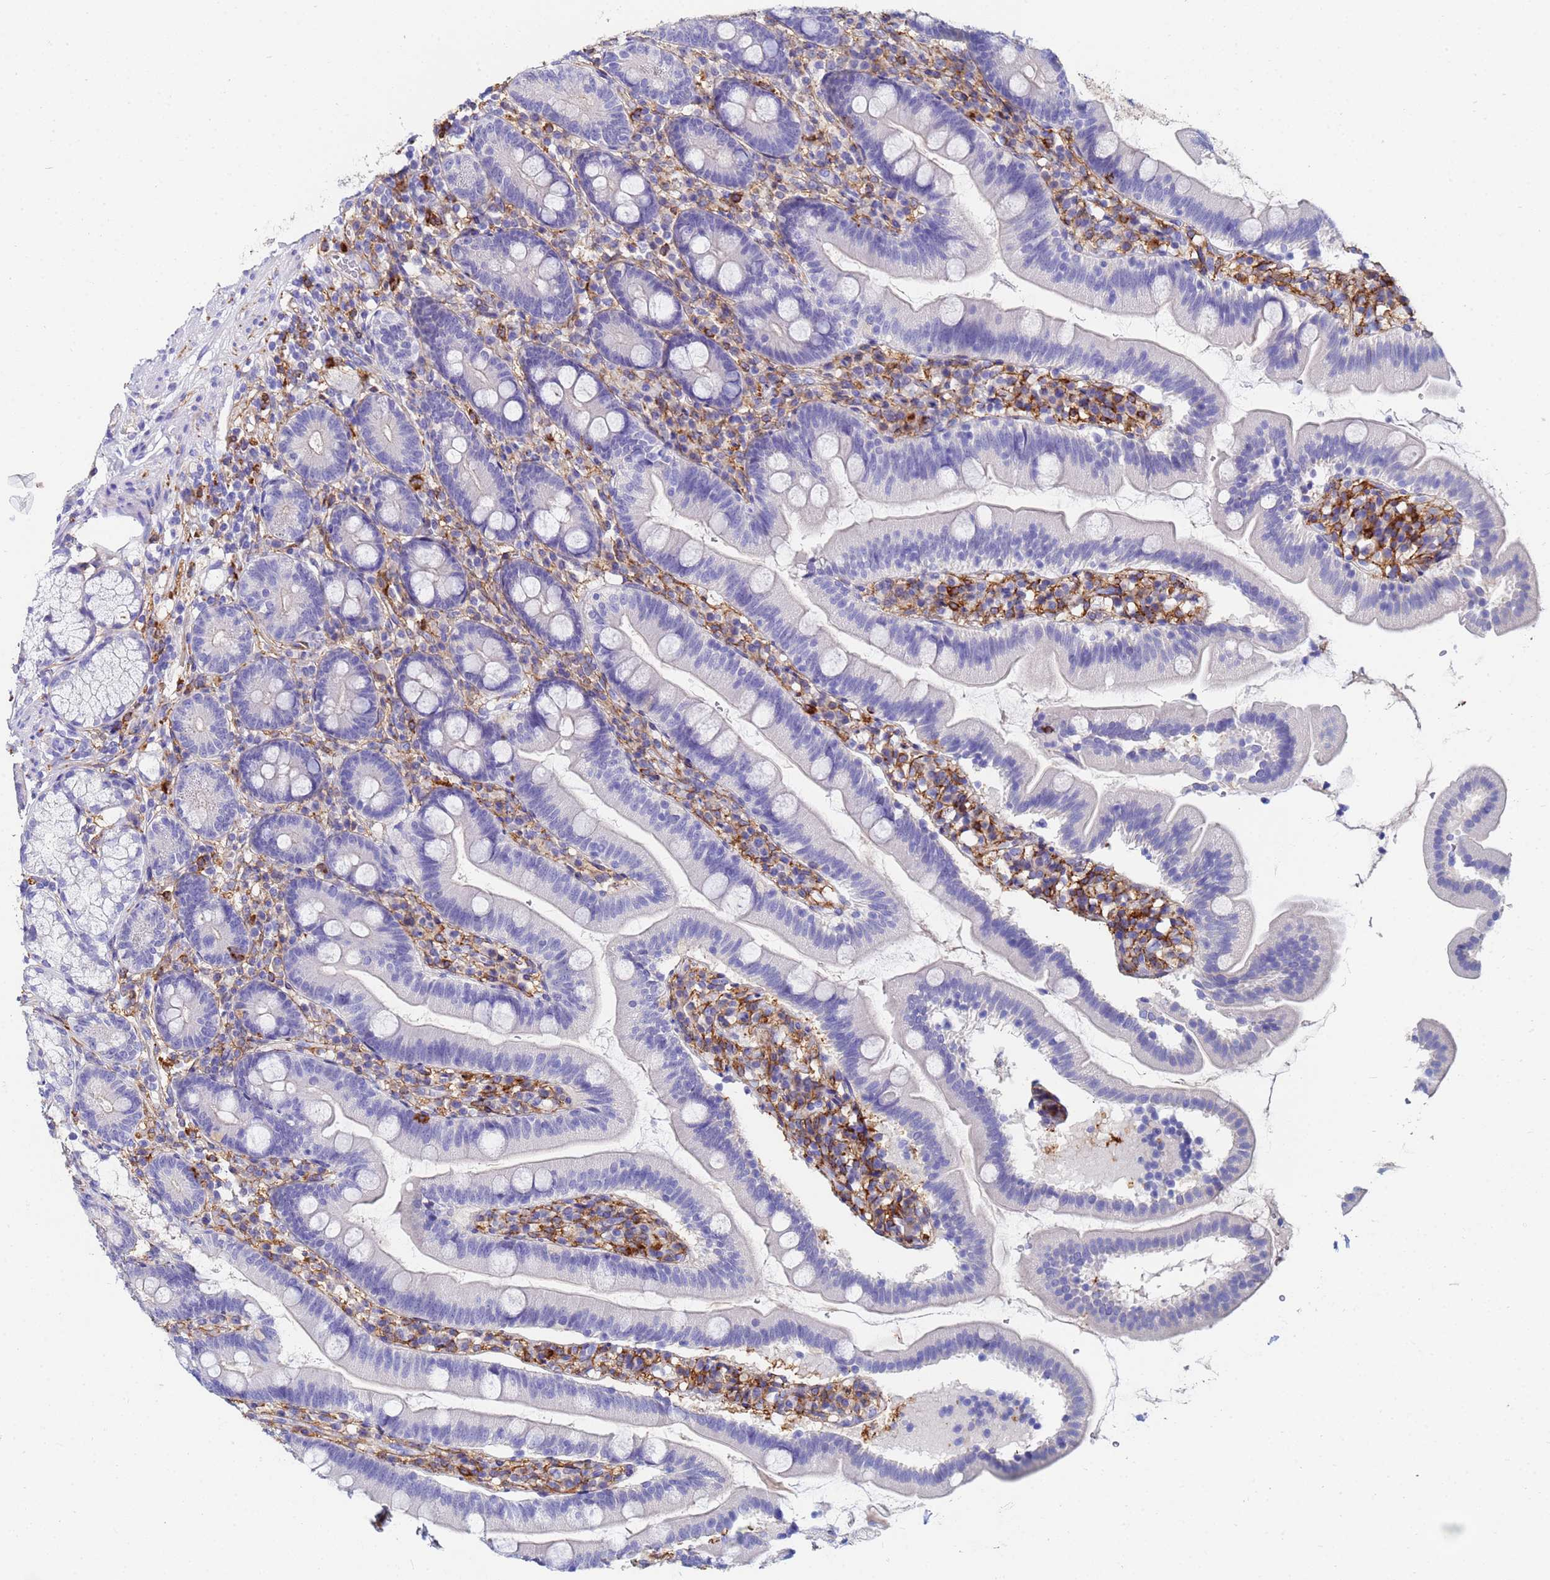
{"staining": {"intensity": "negative", "quantity": "none", "location": "none"}, "tissue": "duodenum", "cell_type": "Glandular cells", "image_type": "normal", "snomed": [{"axis": "morphology", "description": "Normal tissue, NOS"}, {"axis": "topography", "description": "Duodenum"}], "caption": "This photomicrograph is of unremarkable duodenum stained with IHC to label a protein in brown with the nuclei are counter-stained blue. There is no expression in glandular cells.", "gene": "BASP1", "patient": {"sex": "female", "age": 67}}